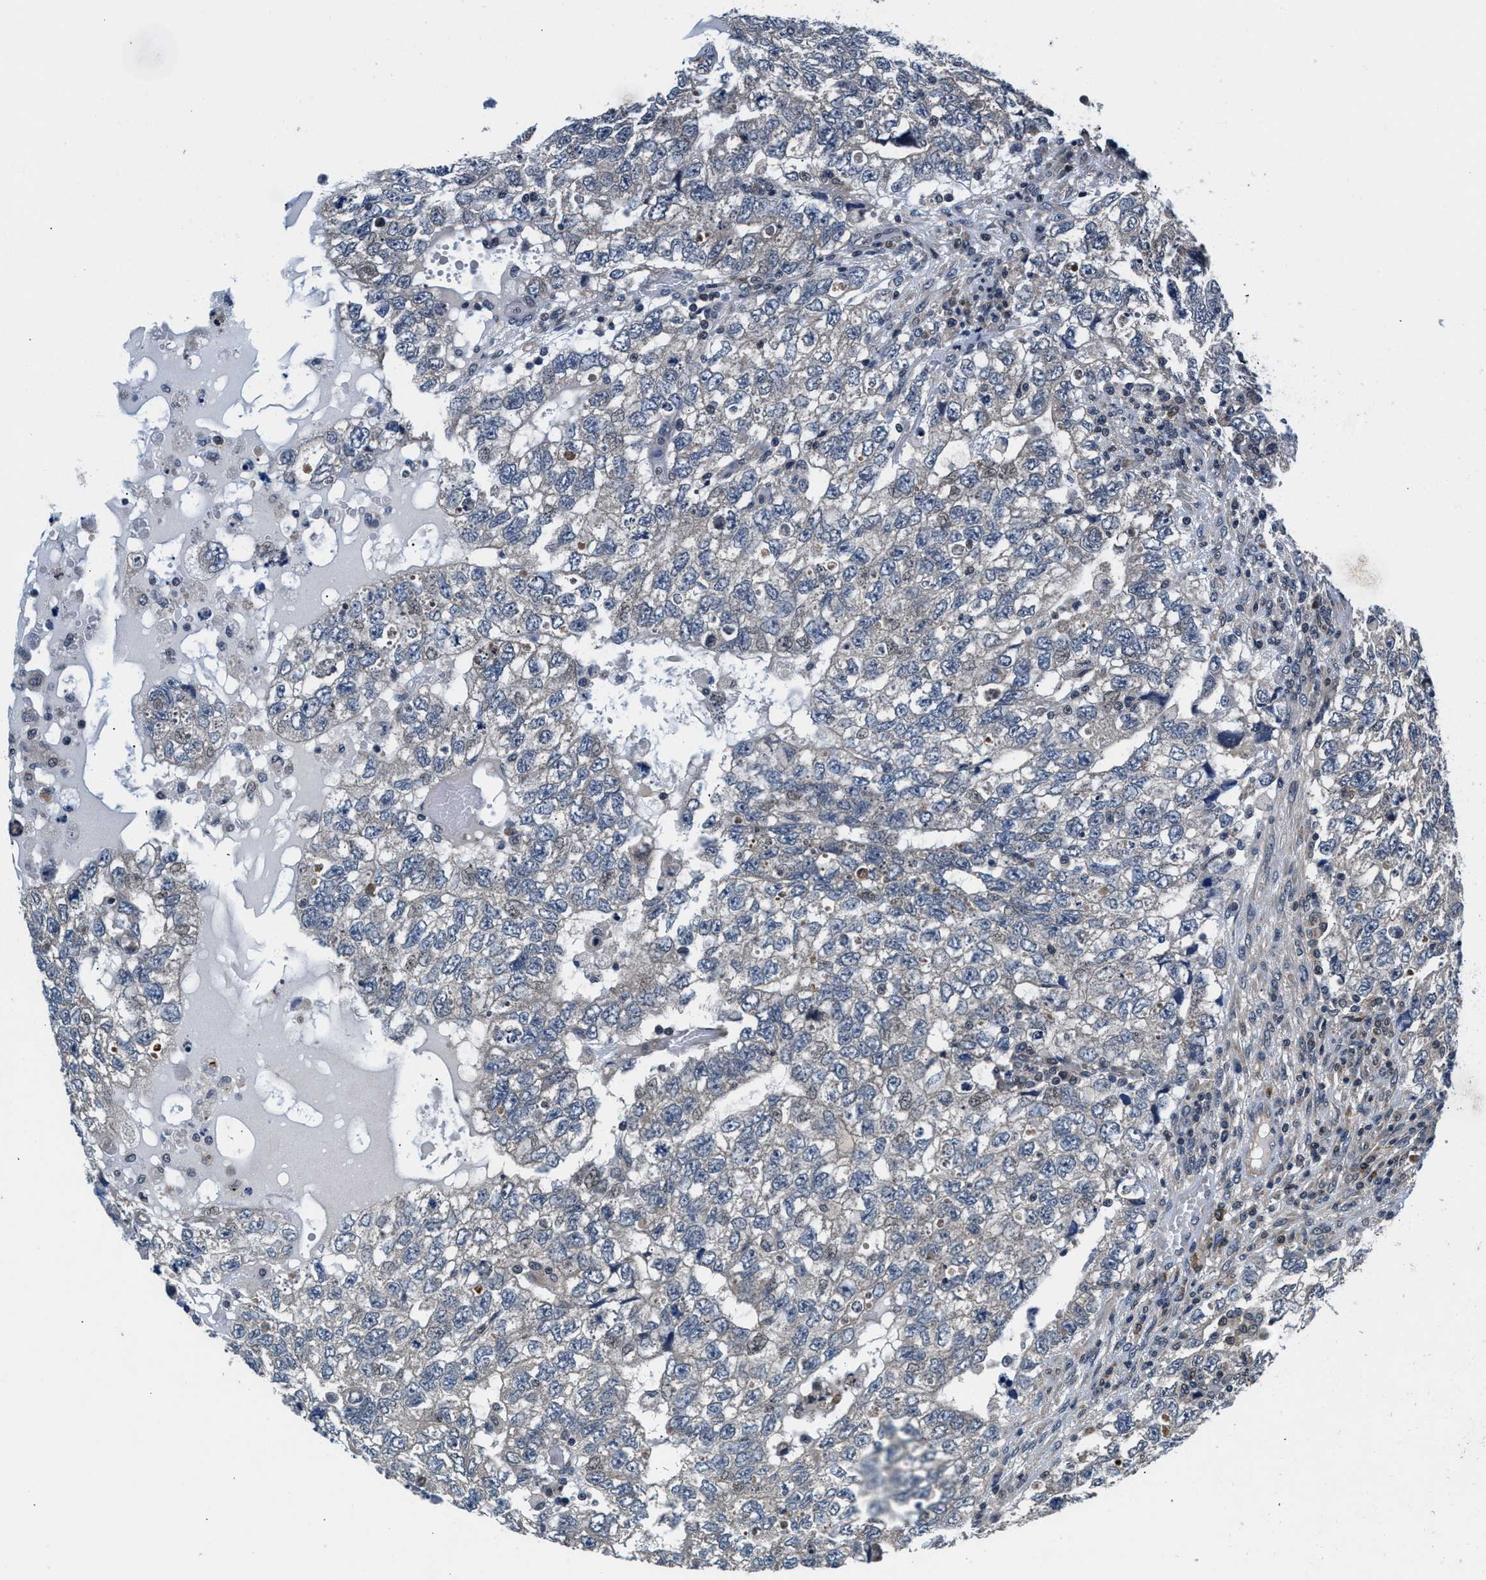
{"staining": {"intensity": "negative", "quantity": "none", "location": "none"}, "tissue": "testis cancer", "cell_type": "Tumor cells", "image_type": "cancer", "snomed": [{"axis": "morphology", "description": "Carcinoma, Embryonal, NOS"}, {"axis": "topography", "description": "Testis"}], "caption": "Immunohistochemistry image of testis embryonal carcinoma stained for a protein (brown), which demonstrates no positivity in tumor cells.", "gene": "PRPSAP2", "patient": {"sex": "male", "age": 36}}